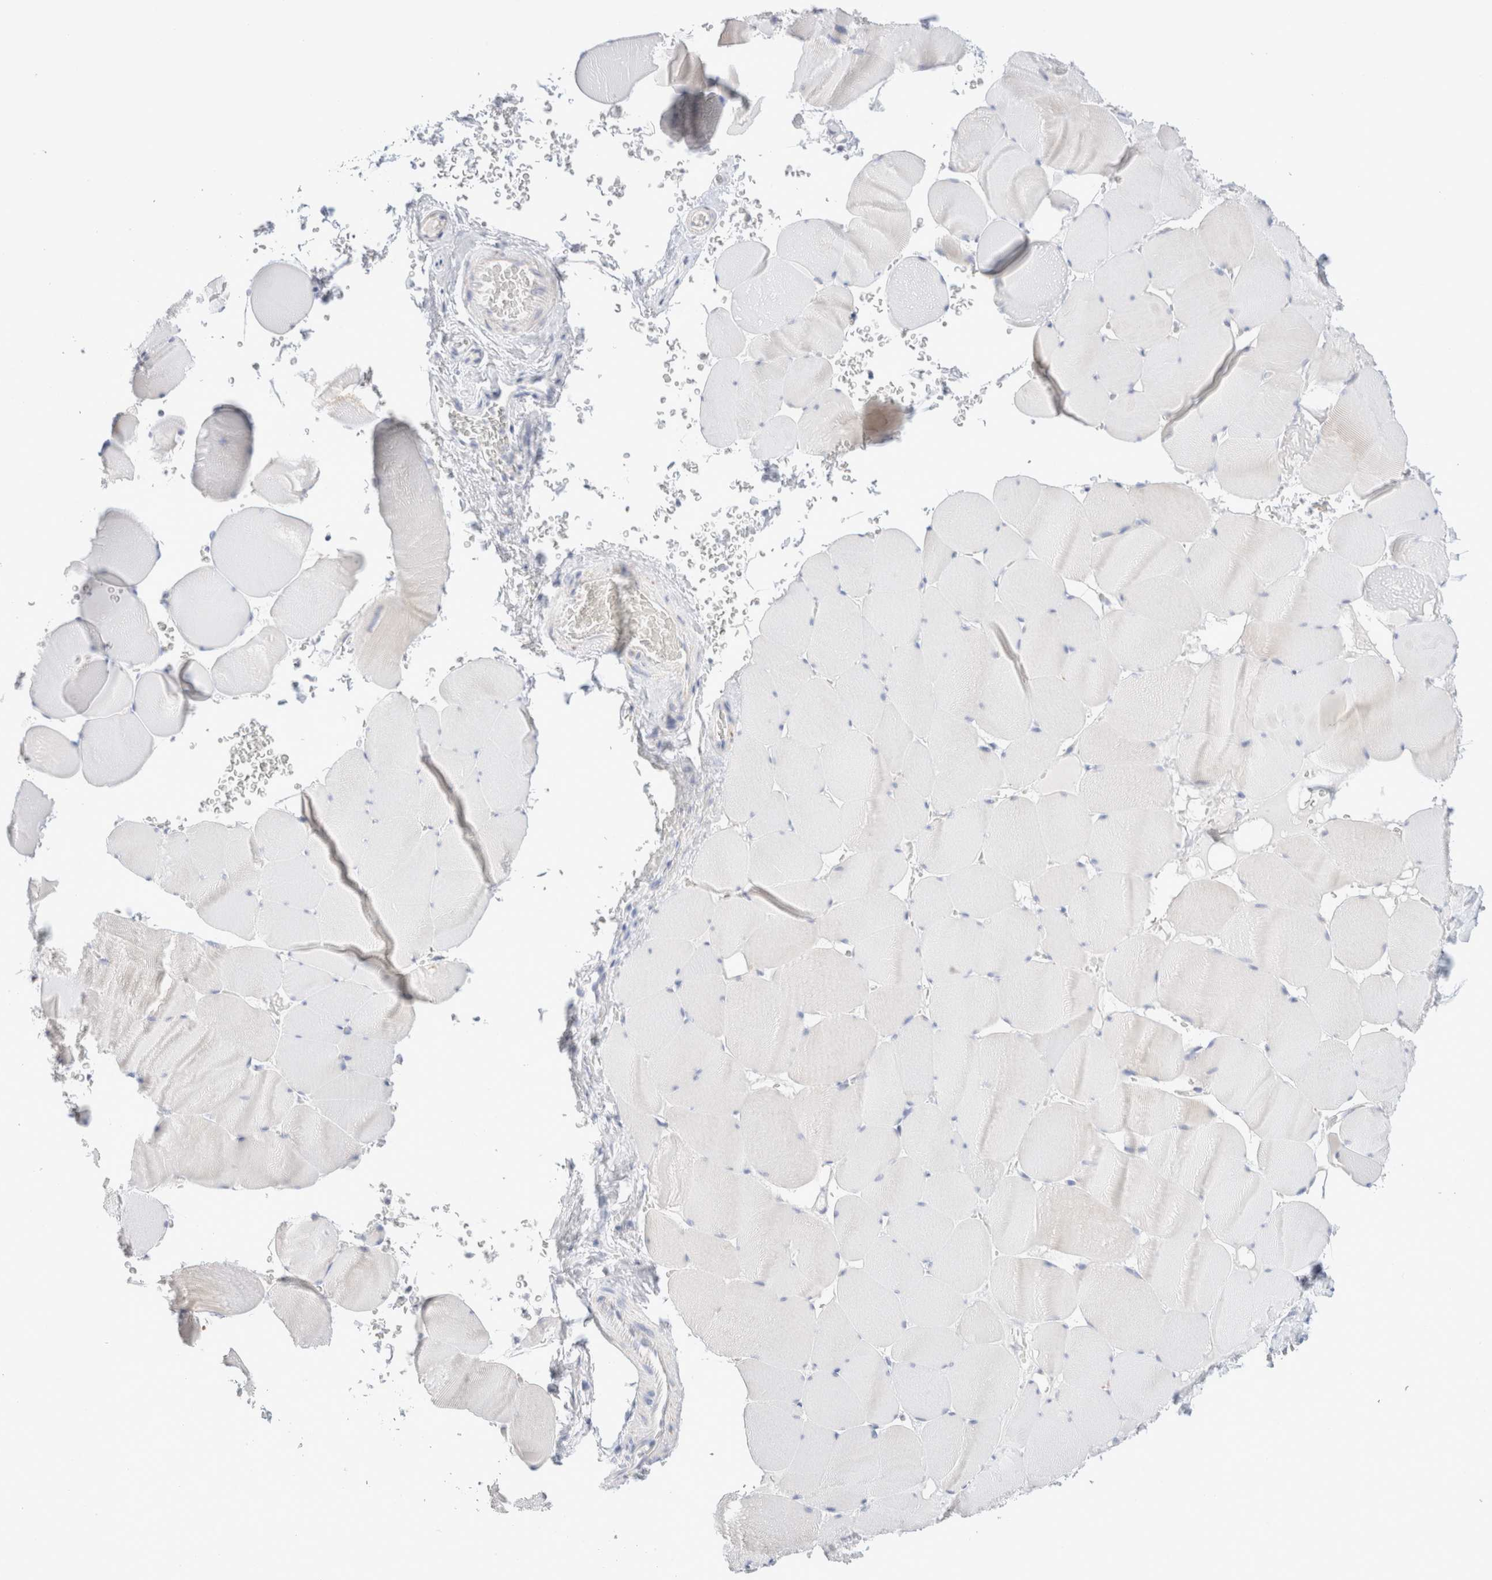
{"staining": {"intensity": "negative", "quantity": "none", "location": "none"}, "tissue": "skeletal muscle", "cell_type": "Myocytes", "image_type": "normal", "snomed": [{"axis": "morphology", "description": "Normal tissue, NOS"}, {"axis": "topography", "description": "Skeletal muscle"}], "caption": "The photomicrograph displays no significant staining in myocytes of skeletal muscle. (Brightfield microscopy of DAB (3,3'-diaminobenzidine) IHC at high magnification).", "gene": "ATP6V1C1", "patient": {"sex": "male", "age": 62}}